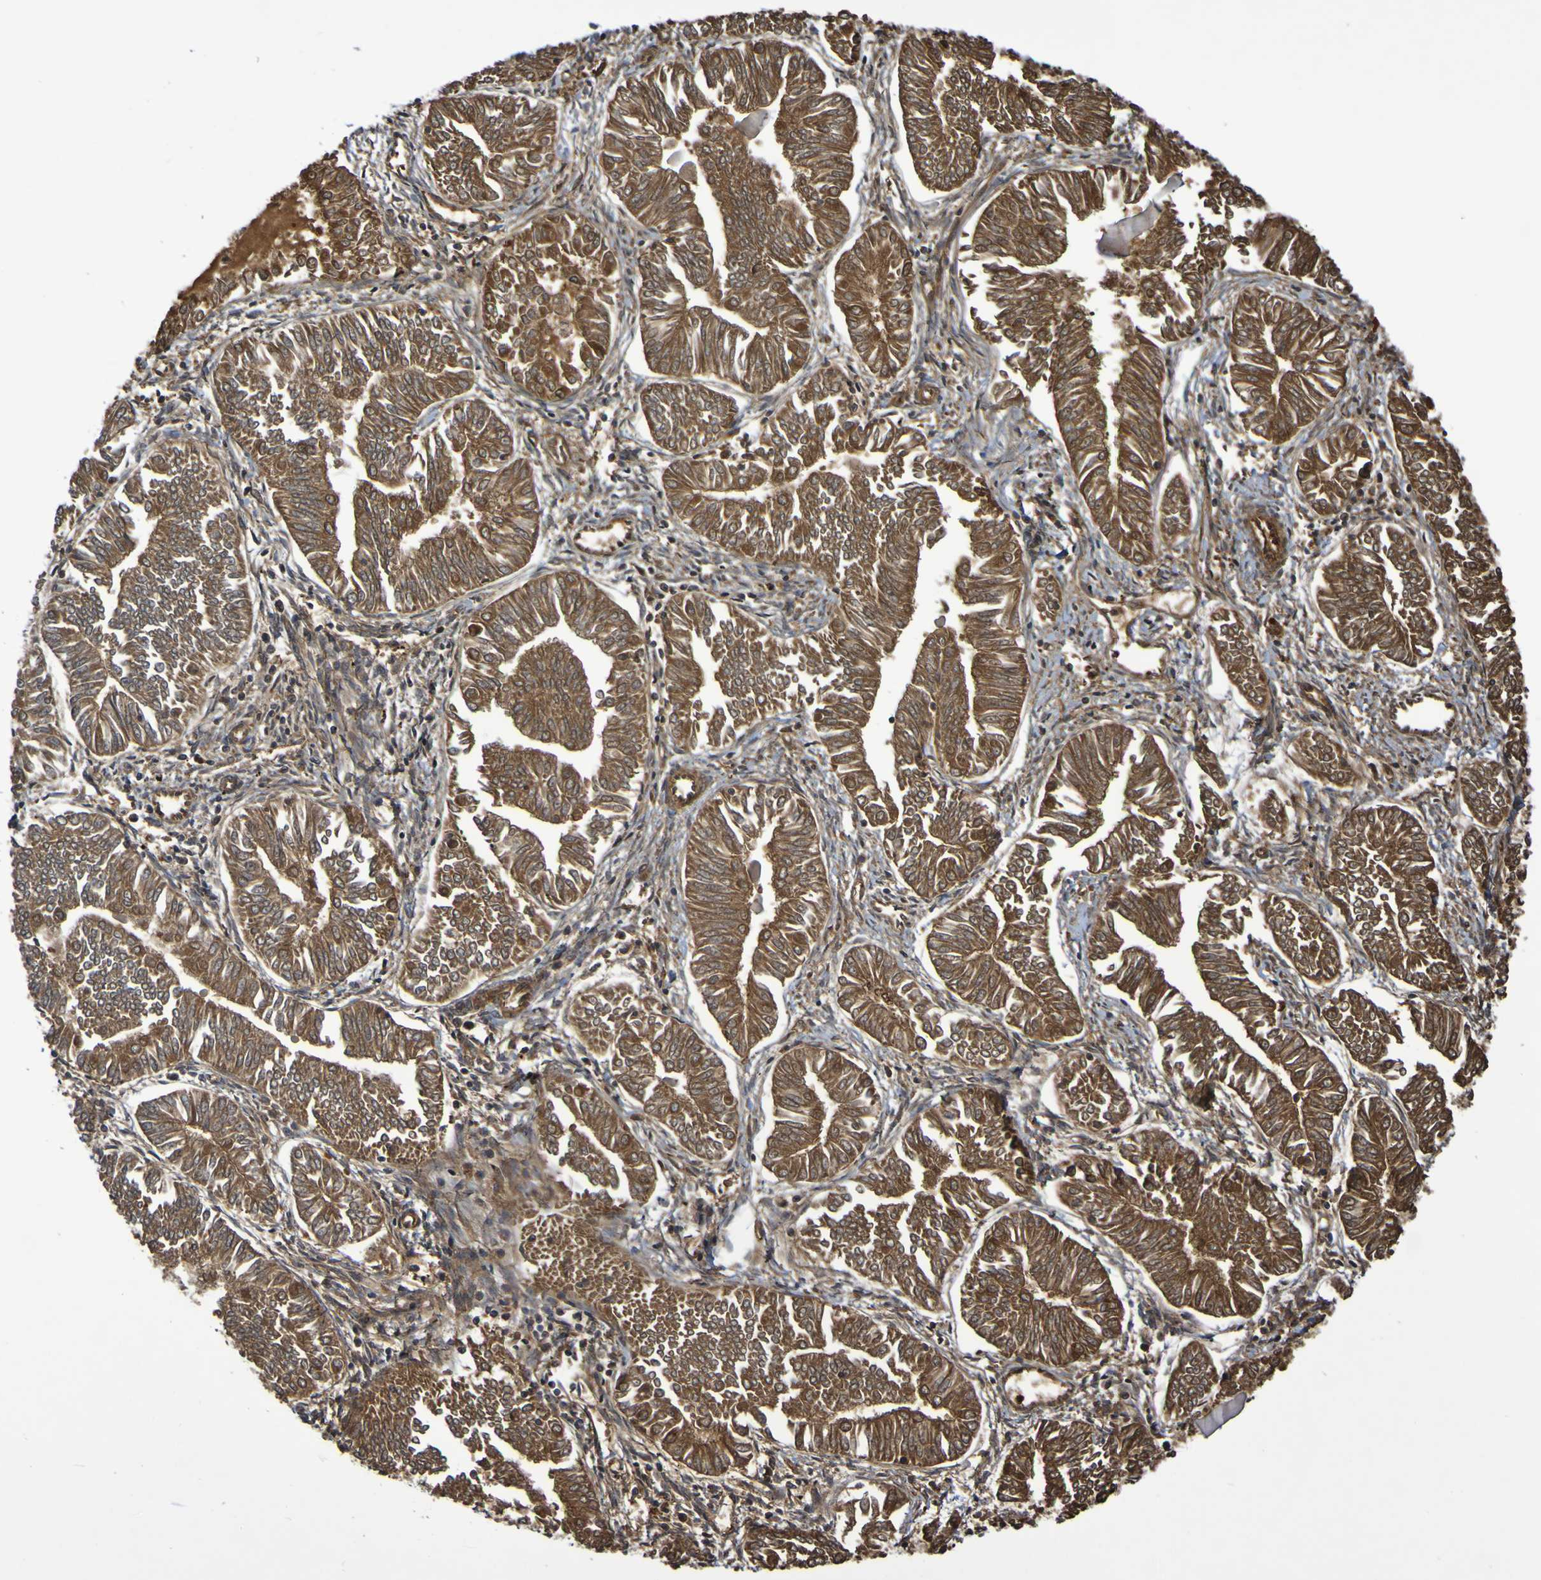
{"staining": {"intensity": "strong", "quantity": ">75%", "location": "cytoplasmic/membranous"}, "tissue": "endometrial cancer", "cell_type": "Tumor cells", "image_type": "cancer", "snomed": [{"axis": "morphology", "description": "Adenocarcinoma, NOS"}, {"axis": "topography", "description": "Endometrium"}], "caption": "Protein analysis of adenocarcinoma (endometrial) tissue exhibits strong cytoplasmic/membranous staining in approximately >75% of tumor cells.", "gene": "SERPINB6", "patient": {"sex": "female", "age": 53}}